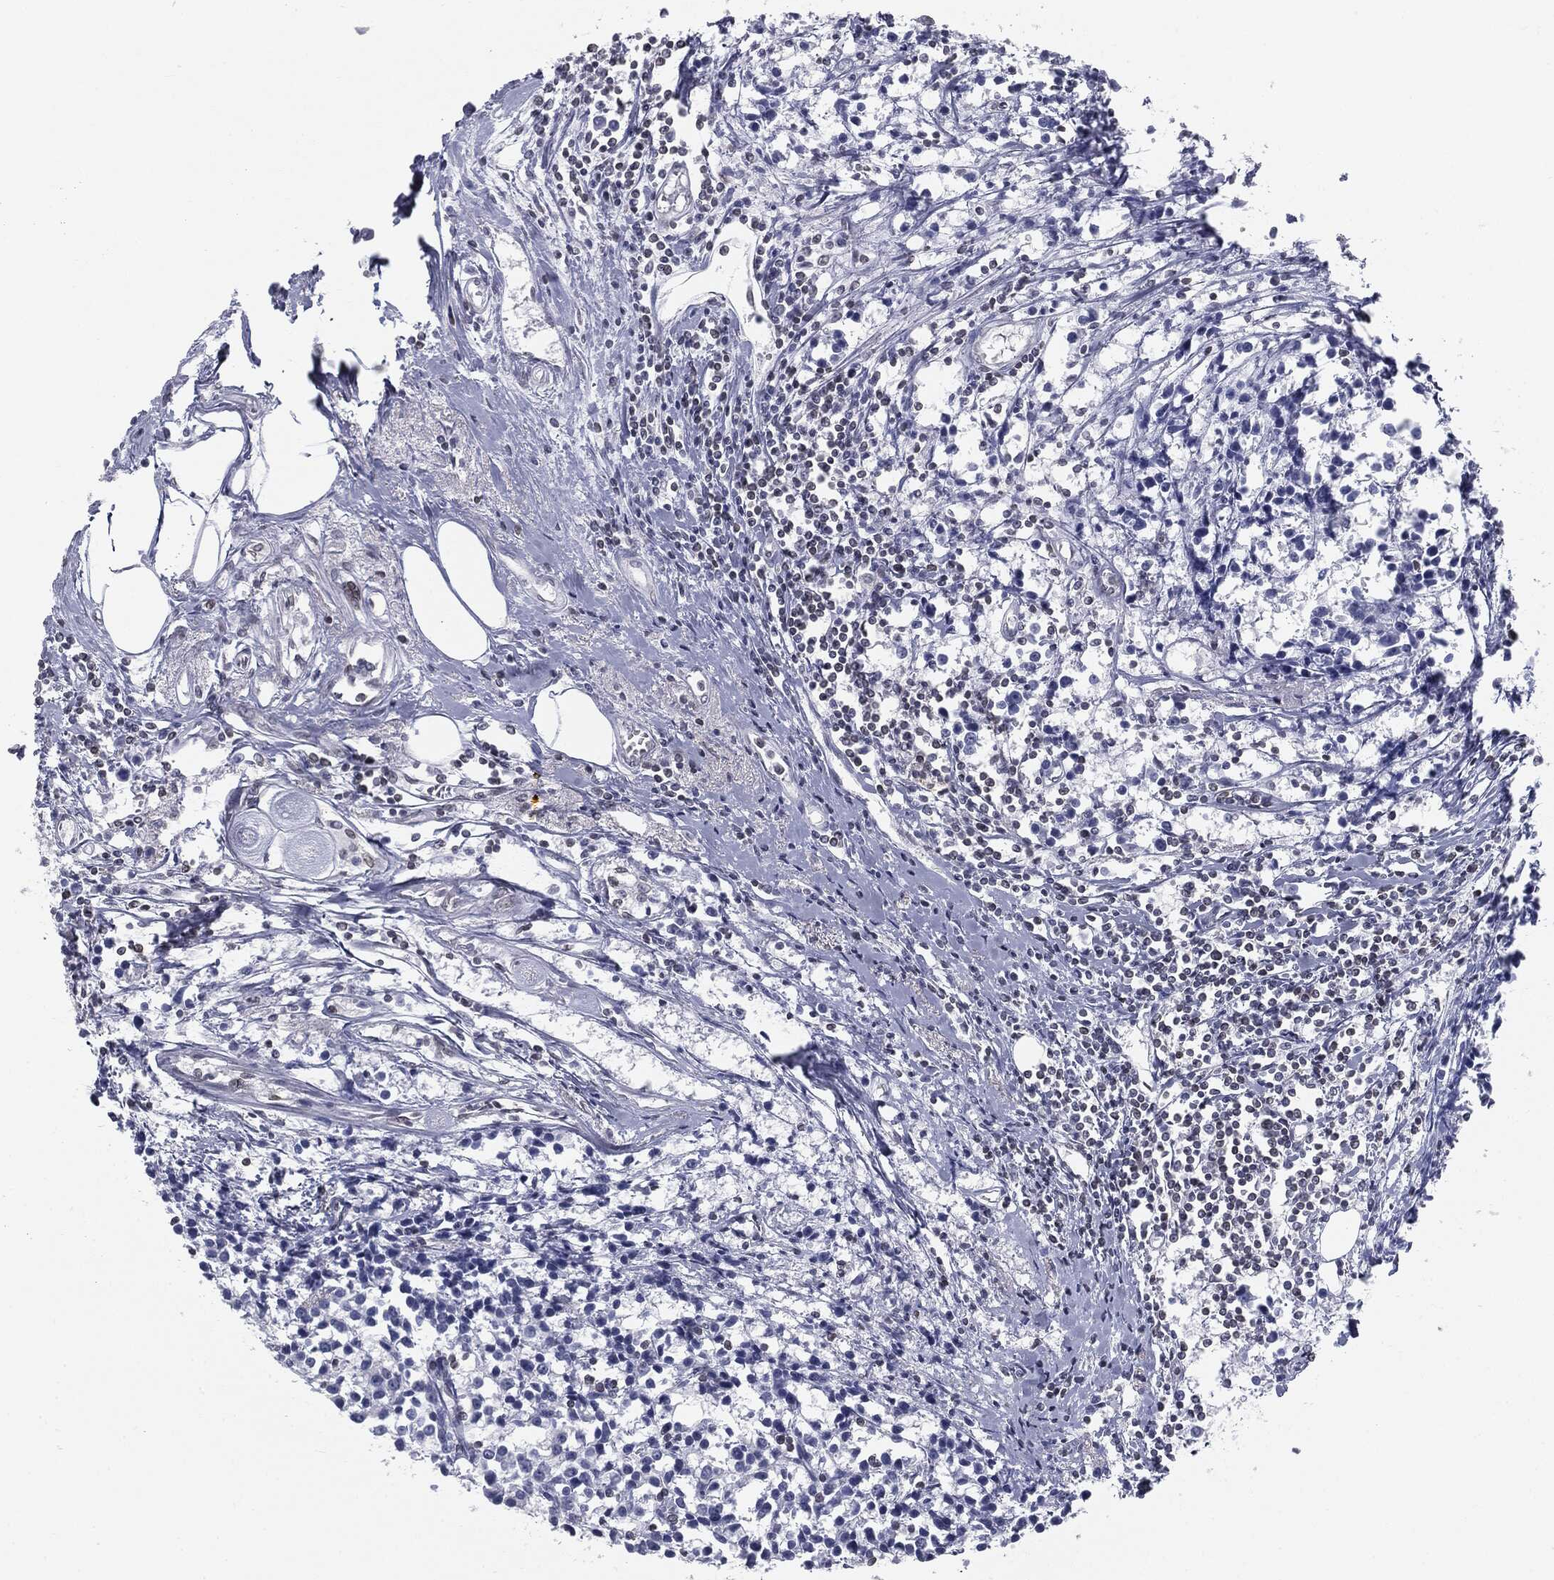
{"staining": {"intensity": "negative", "quantity": "none", "location": "none"}, "tissue": "breast cancer", "cell_type": "Tumor cells", "image_type": "cancer", "snomed": [{"axis": "morphology", "description": "Duct carcinoma"}, {"axis": "topography", "description": "Breast"}], "caption": "The photomicrograph shows no staining of tumor cells in intraductal carcinoma (breast).", "gene": "ALDOB", "patient": {"sex": "female", "age": 80}}